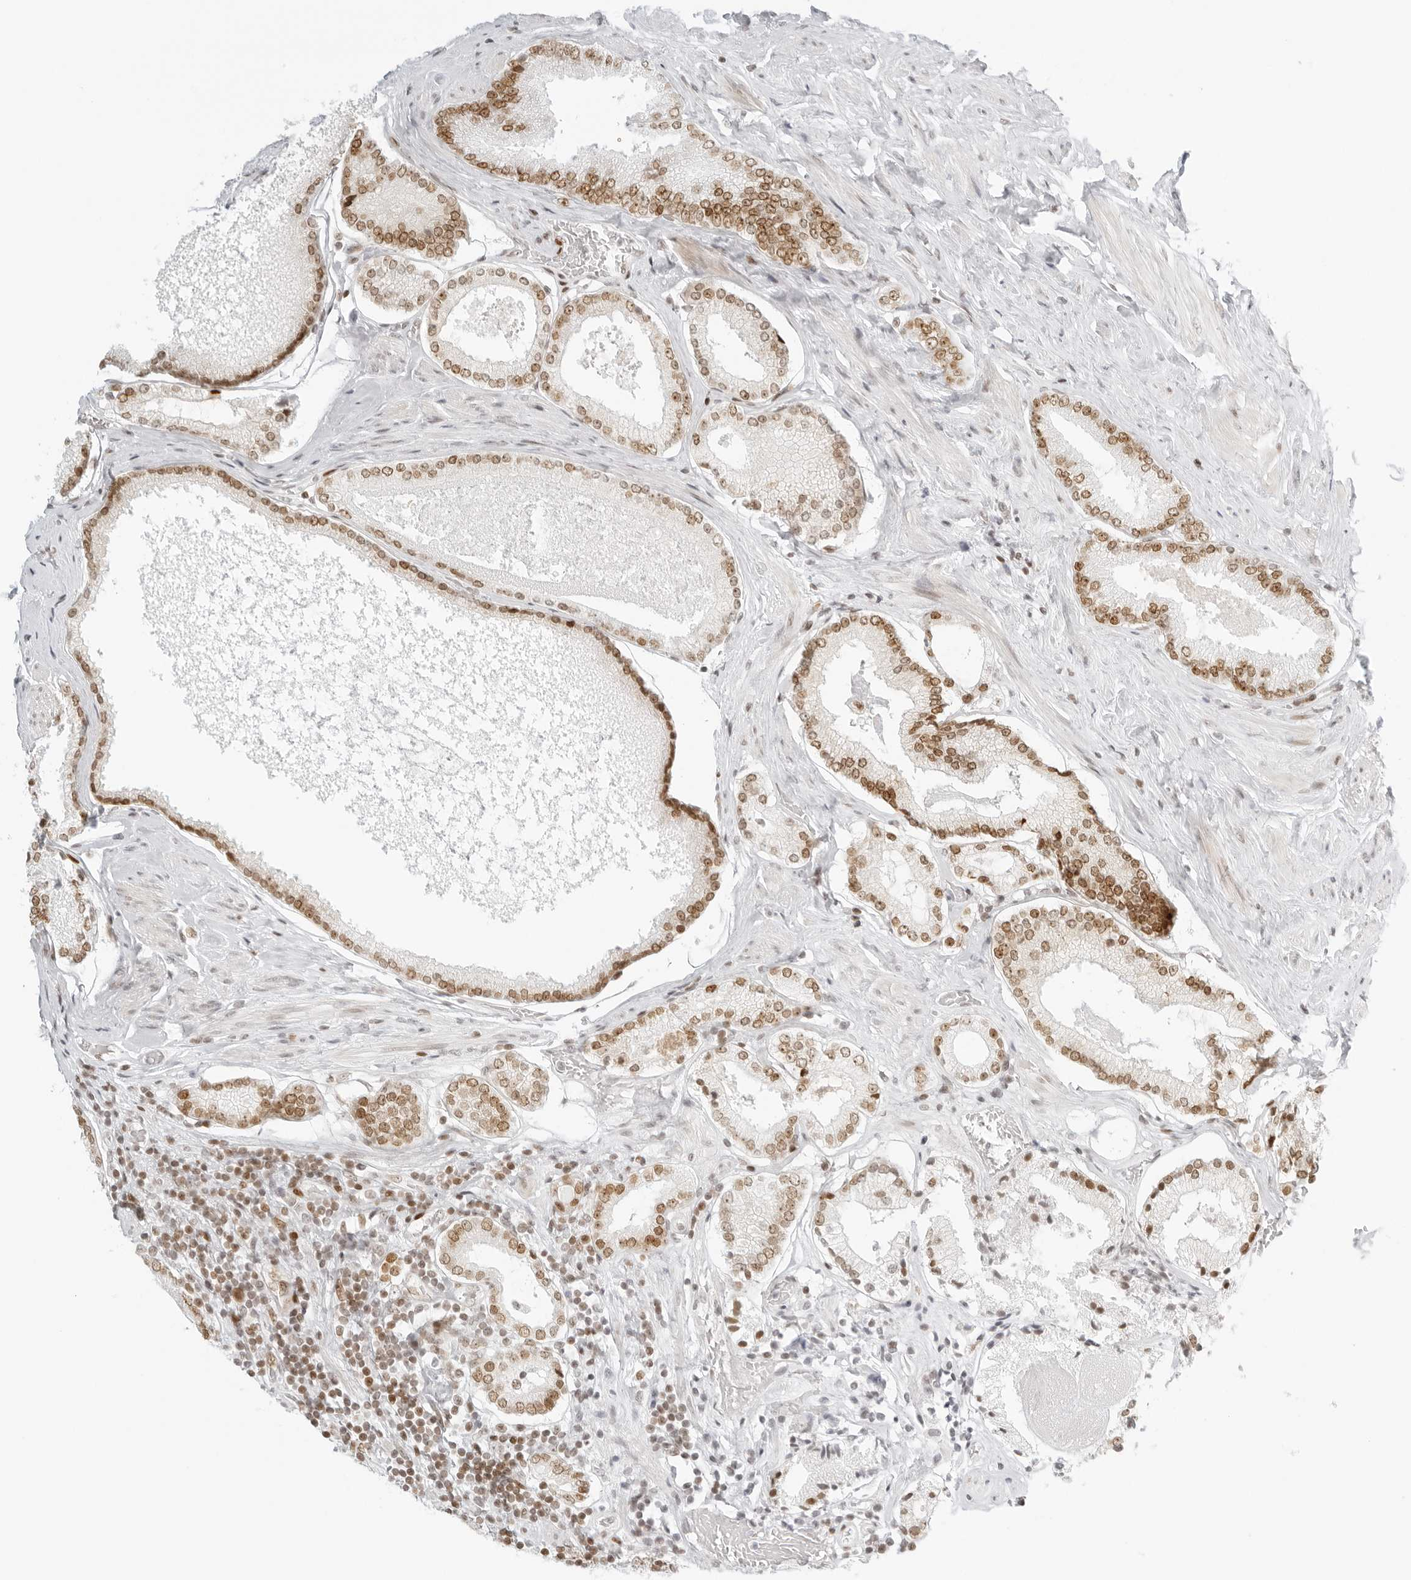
{"staining": {"intensity": "moderate", "quantity": ">75%", "location": "nuclear"}, "tissue": "prostate cancer", "cell_type": "Tumor cells", "image_type": "cancer", "snomed": [{"axis": "morphology", "description": "Adenocarcinoma, Low grade"}, {"axis": "topography", "description": "Prostate"}], "caption": "DAB (3,3'-diaminobenzidine) immunohistochemical staining of adenocarcinoma (low-grade) (prostate) demonstrates moderate nuclear protein positivity in approximately >75% of tumor cells.", "gene": "RCC1", "patient": {"sex": "male", "age": 71}}